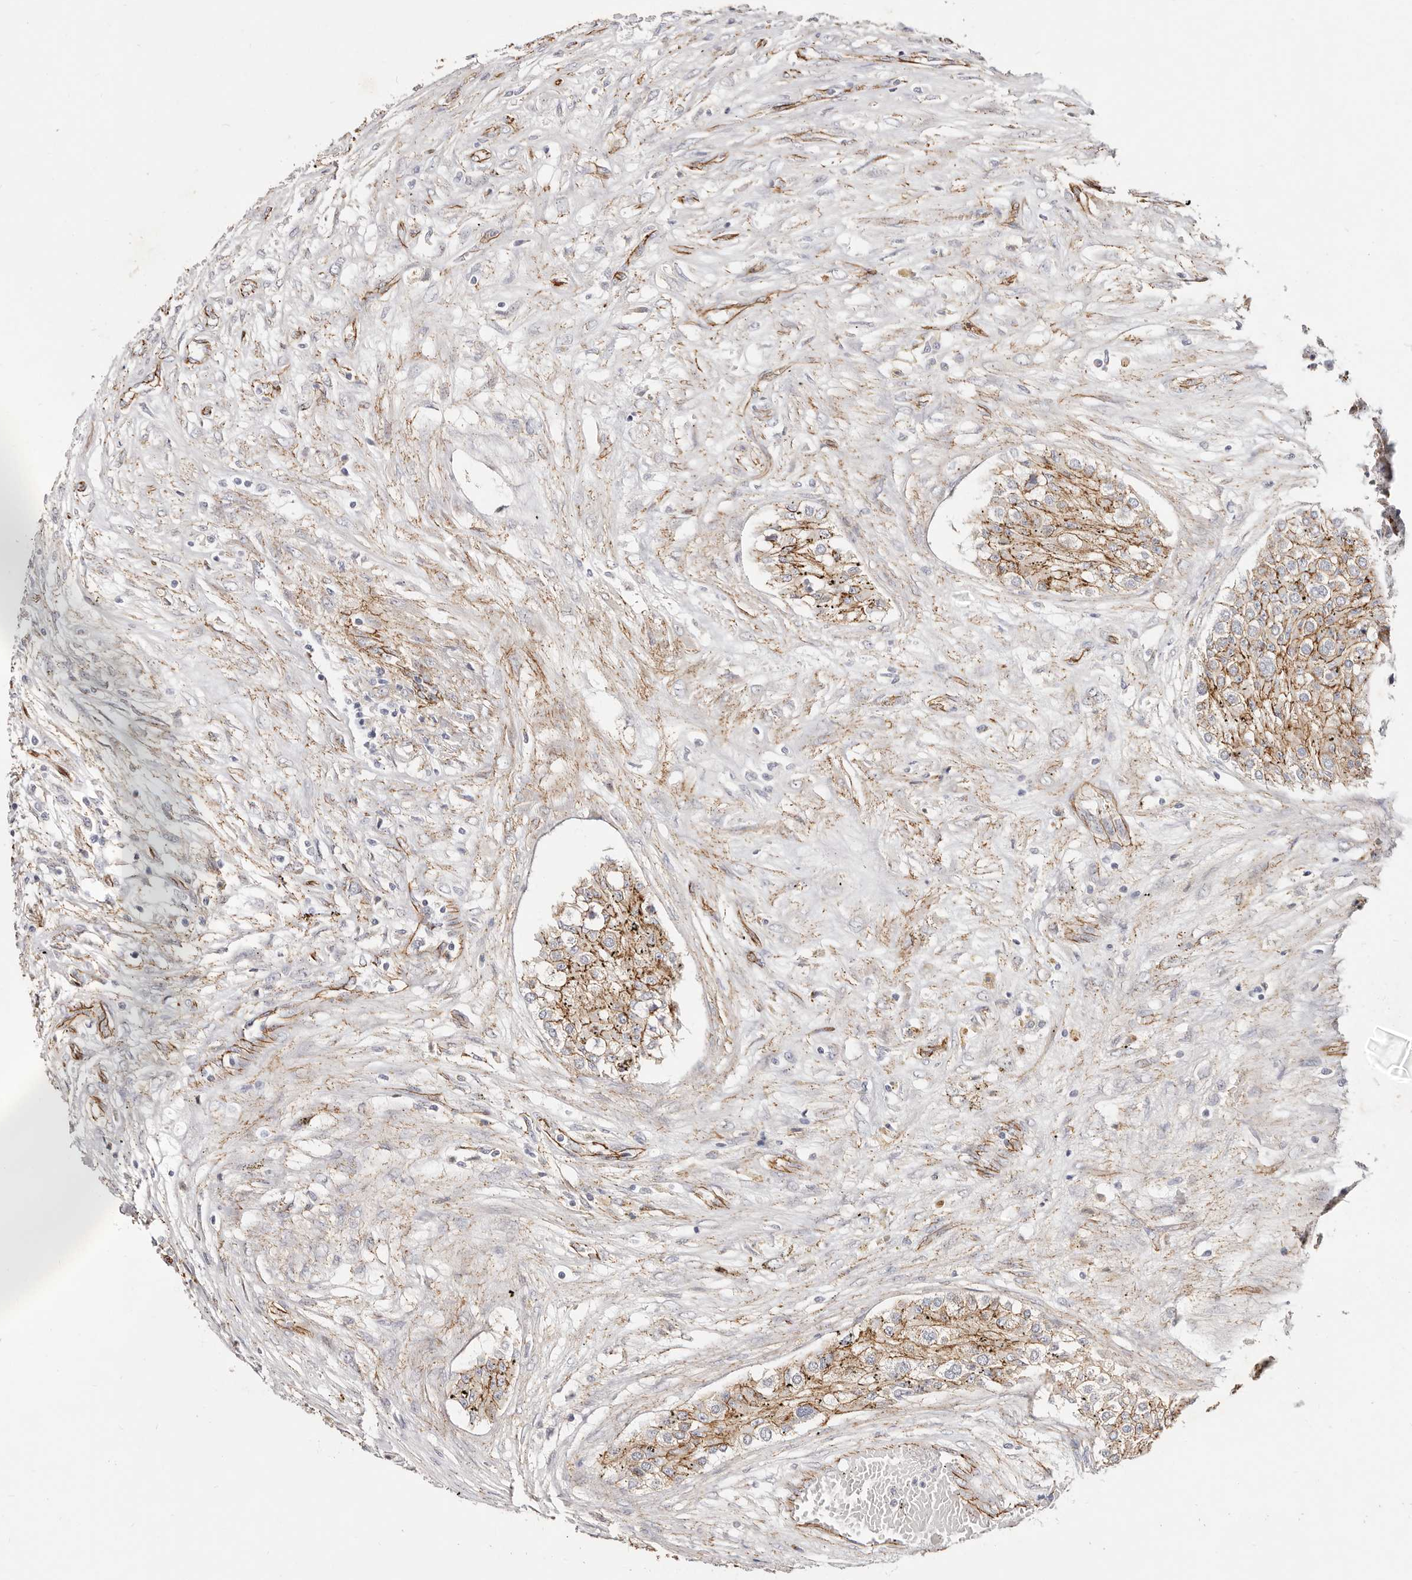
{"staining": {"intensity": "strong", "quantity": ">75%", "location": "cytoplasmic/membranous"}, "tissue": "testis cancer", "cell_type": "Tumor cells", "image_type": "cancer", "snomed": [{"axis": "morphology", "description": "Carcinoma, Embryonal, NOS"}, {"axis": "topography", "description": "Testis"}], "caption": "Immunohistochemistry of embryonal carcinoma (testis) displays high levels of strong cytoplasmic/membranous positivity in approximately >75% of tumor cells.", "gene": "CTNNB1", "patient": {"sex": "male", "age": 25}}